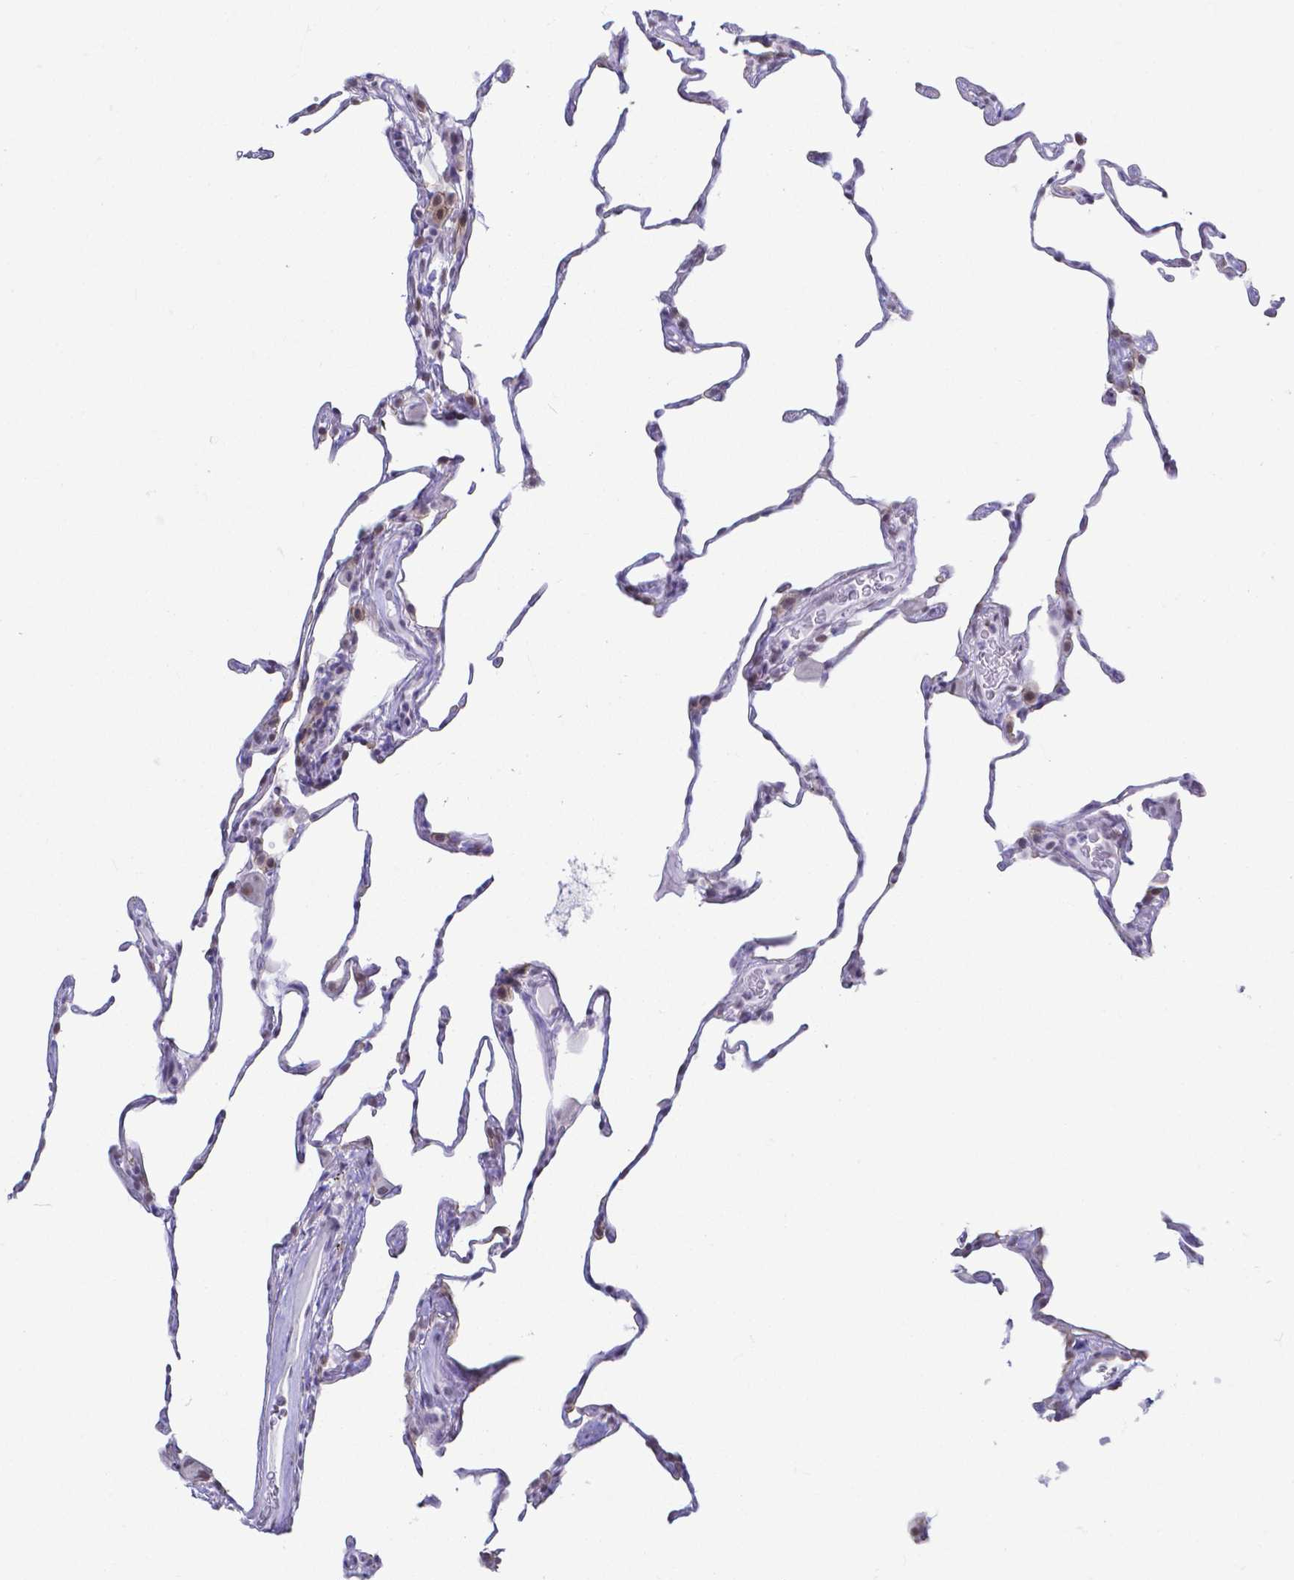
{"staining": {"intensity": "moderate", "quantity": "<25%", "location": "nuclear"}, "tissue": "lung", "cell_type": "Alveolar cells", "image_type": "normal", "snomed": [{"axis": "morphology", "description": "Normal tissue, NOS"}, {"axis": "topography", "description": "Lung"}], "caption": "This is an image of immunohistochemistry staining of benign lung, which shows moderate expression in the nuclear of alveolar cells.", "gene": "FAM83G", "patient": {"sex": "female", "age": 57}}